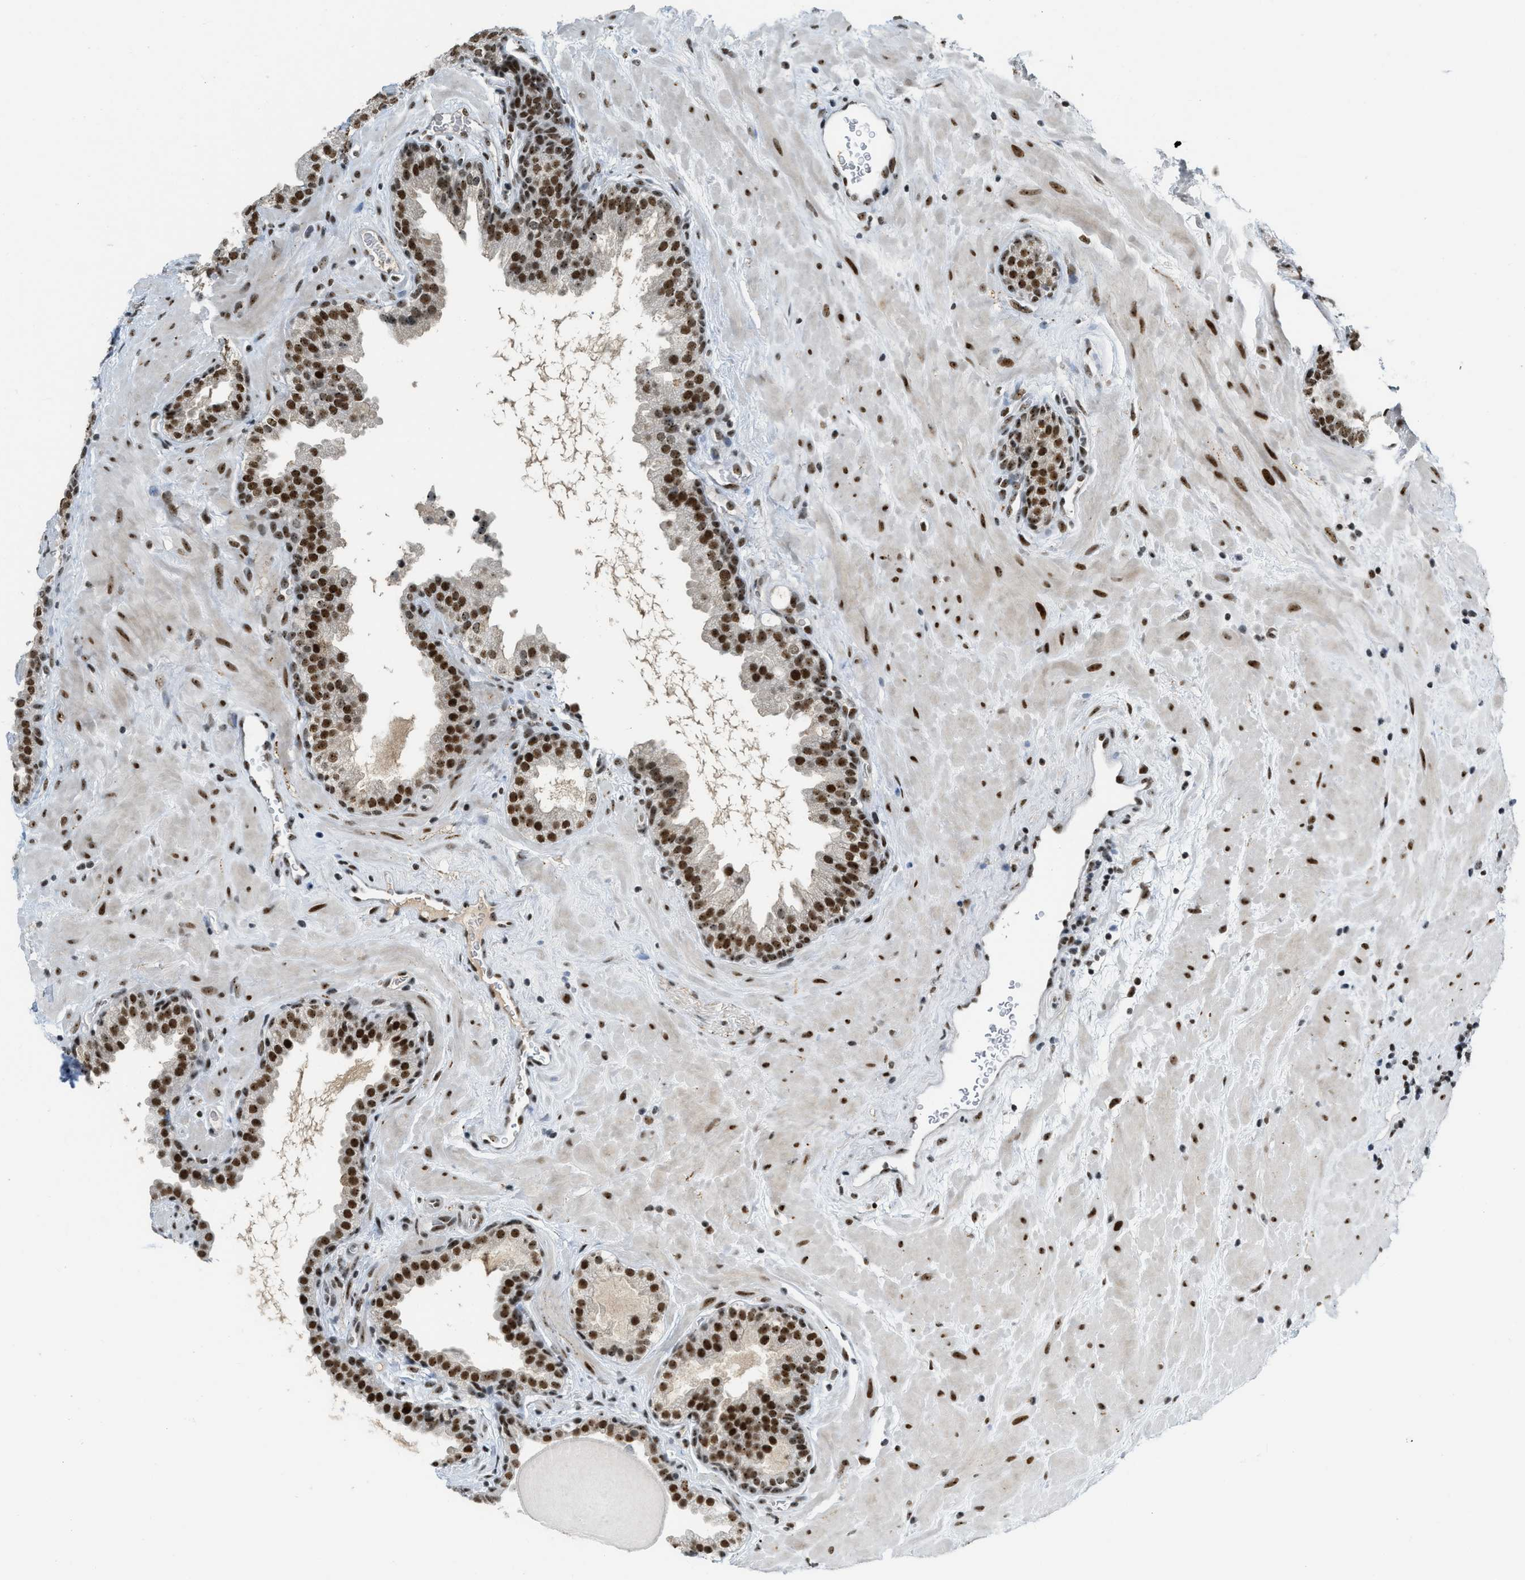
{"staining": {"intensity": "strong", "quantity": ">75%", "location": "nuclear"}, "tissue": "prostate", "cell_type": "Glandular cells", "image_type": "normal", "snomed": [{"axis": "morphology", "description": "Normal tissue, NOS"}, {"axis": "topography", "description": "Prostate"}], "caption": "Protein expression analysis of normal human prostate reveals strong nuclear positivity in about >75% of glandular cells.", "gene": "URB1", "patient": {"sex": "male", "age": 51}}